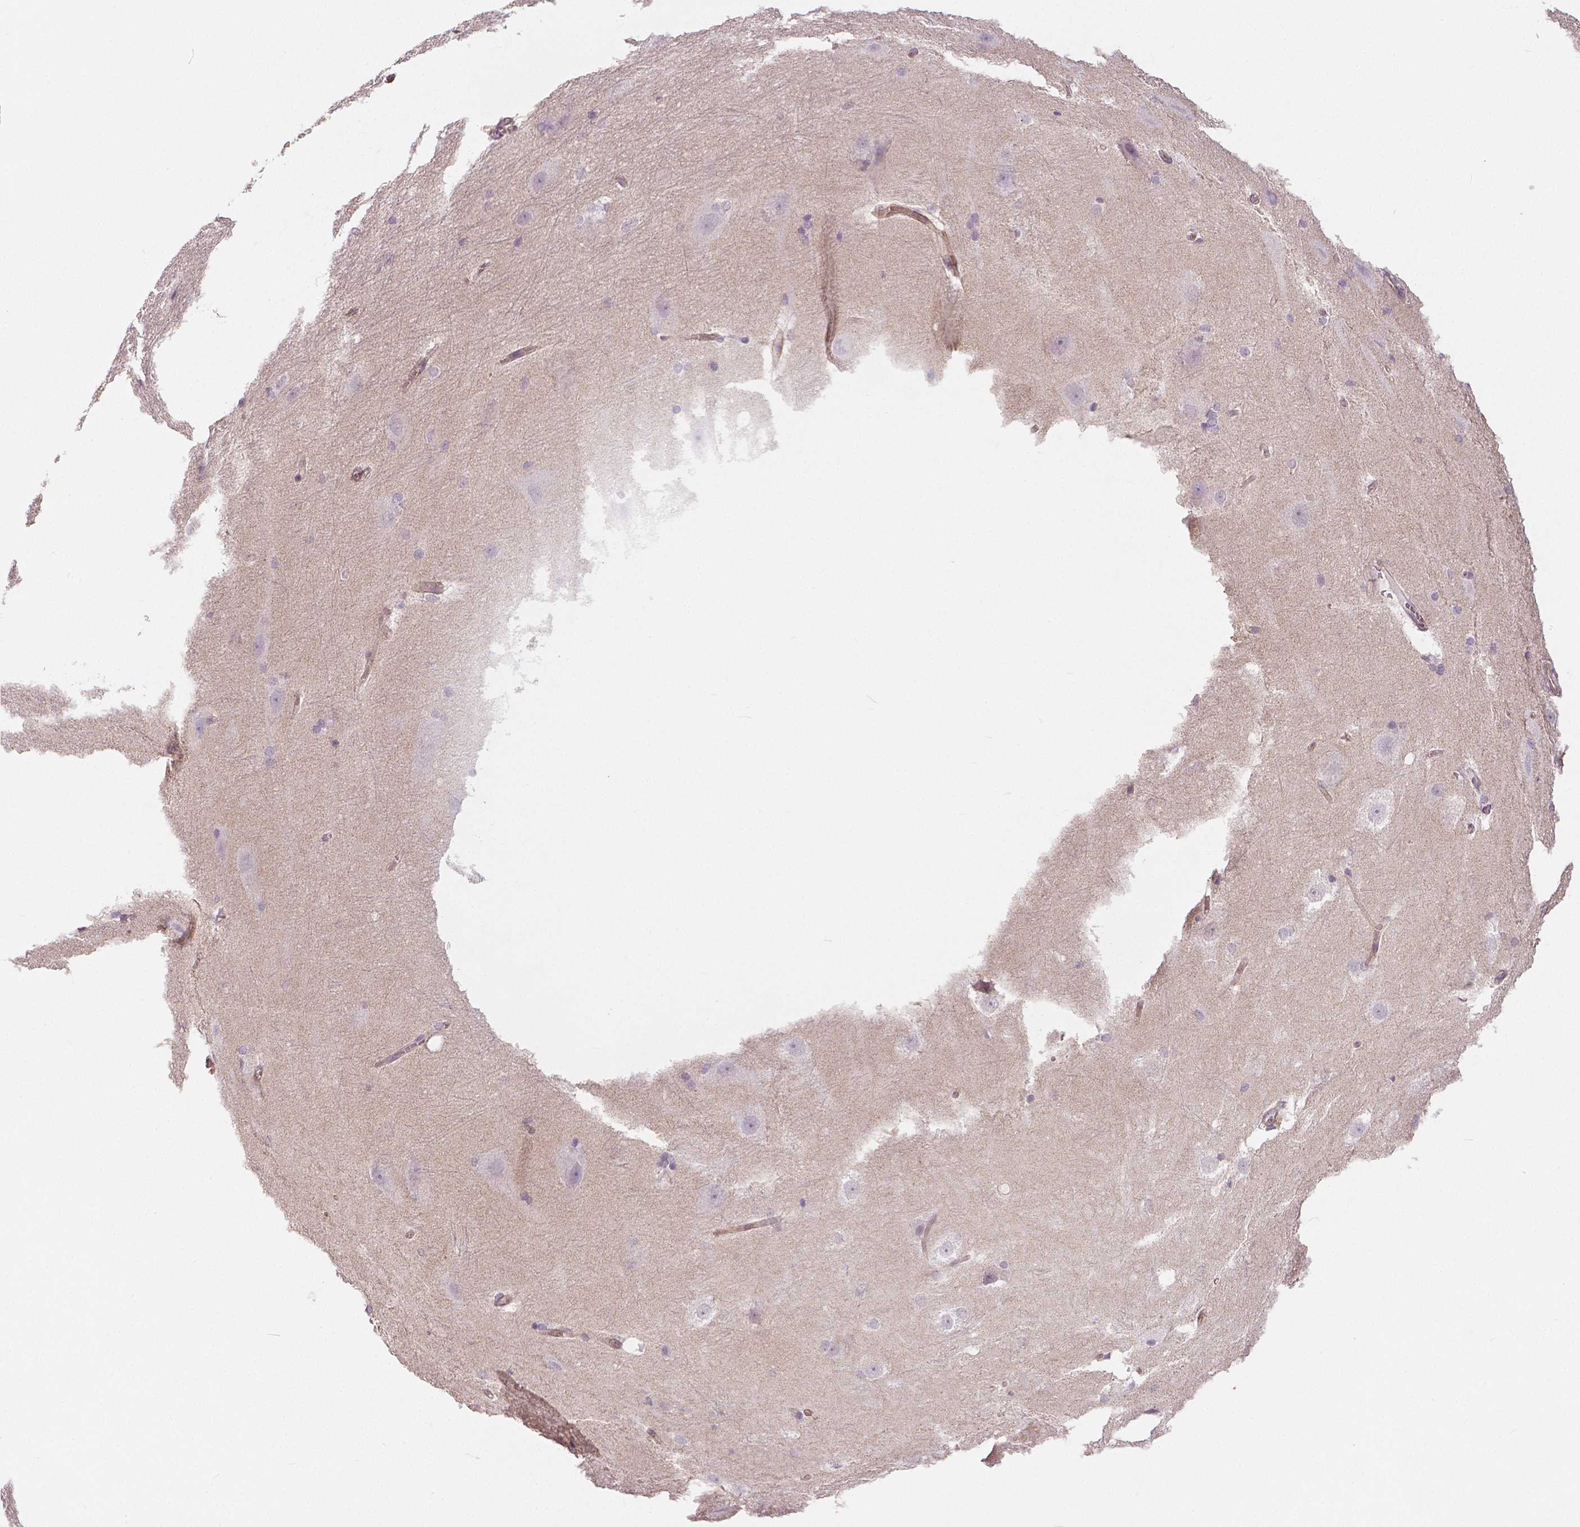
{"staining": {"intensity": "negative", "quantity": "none", "location": "none"}, "tissue": "hippocampus", "cell_type": "Glial cells", "image_type": "normal", "snomed": [{"axis": "morphology", "description": "Normal tissue, NOS"}, {"axis": "topography", "description": "Cerebral cortex"}, {"axis": "topography", "description": "Hippocampus"}], "caption": "Glial cells are negative for protein expression in benign human hippocampus. (Stains: DAB (3,3'-diaminobenzidine) immunohistochemistry (IHC) with hematoxylin counter stain, Microscopy: brightfield microscopy at high magnification).", "gene": "FLT1", "patient": {"sex": "female", "age": 19}}